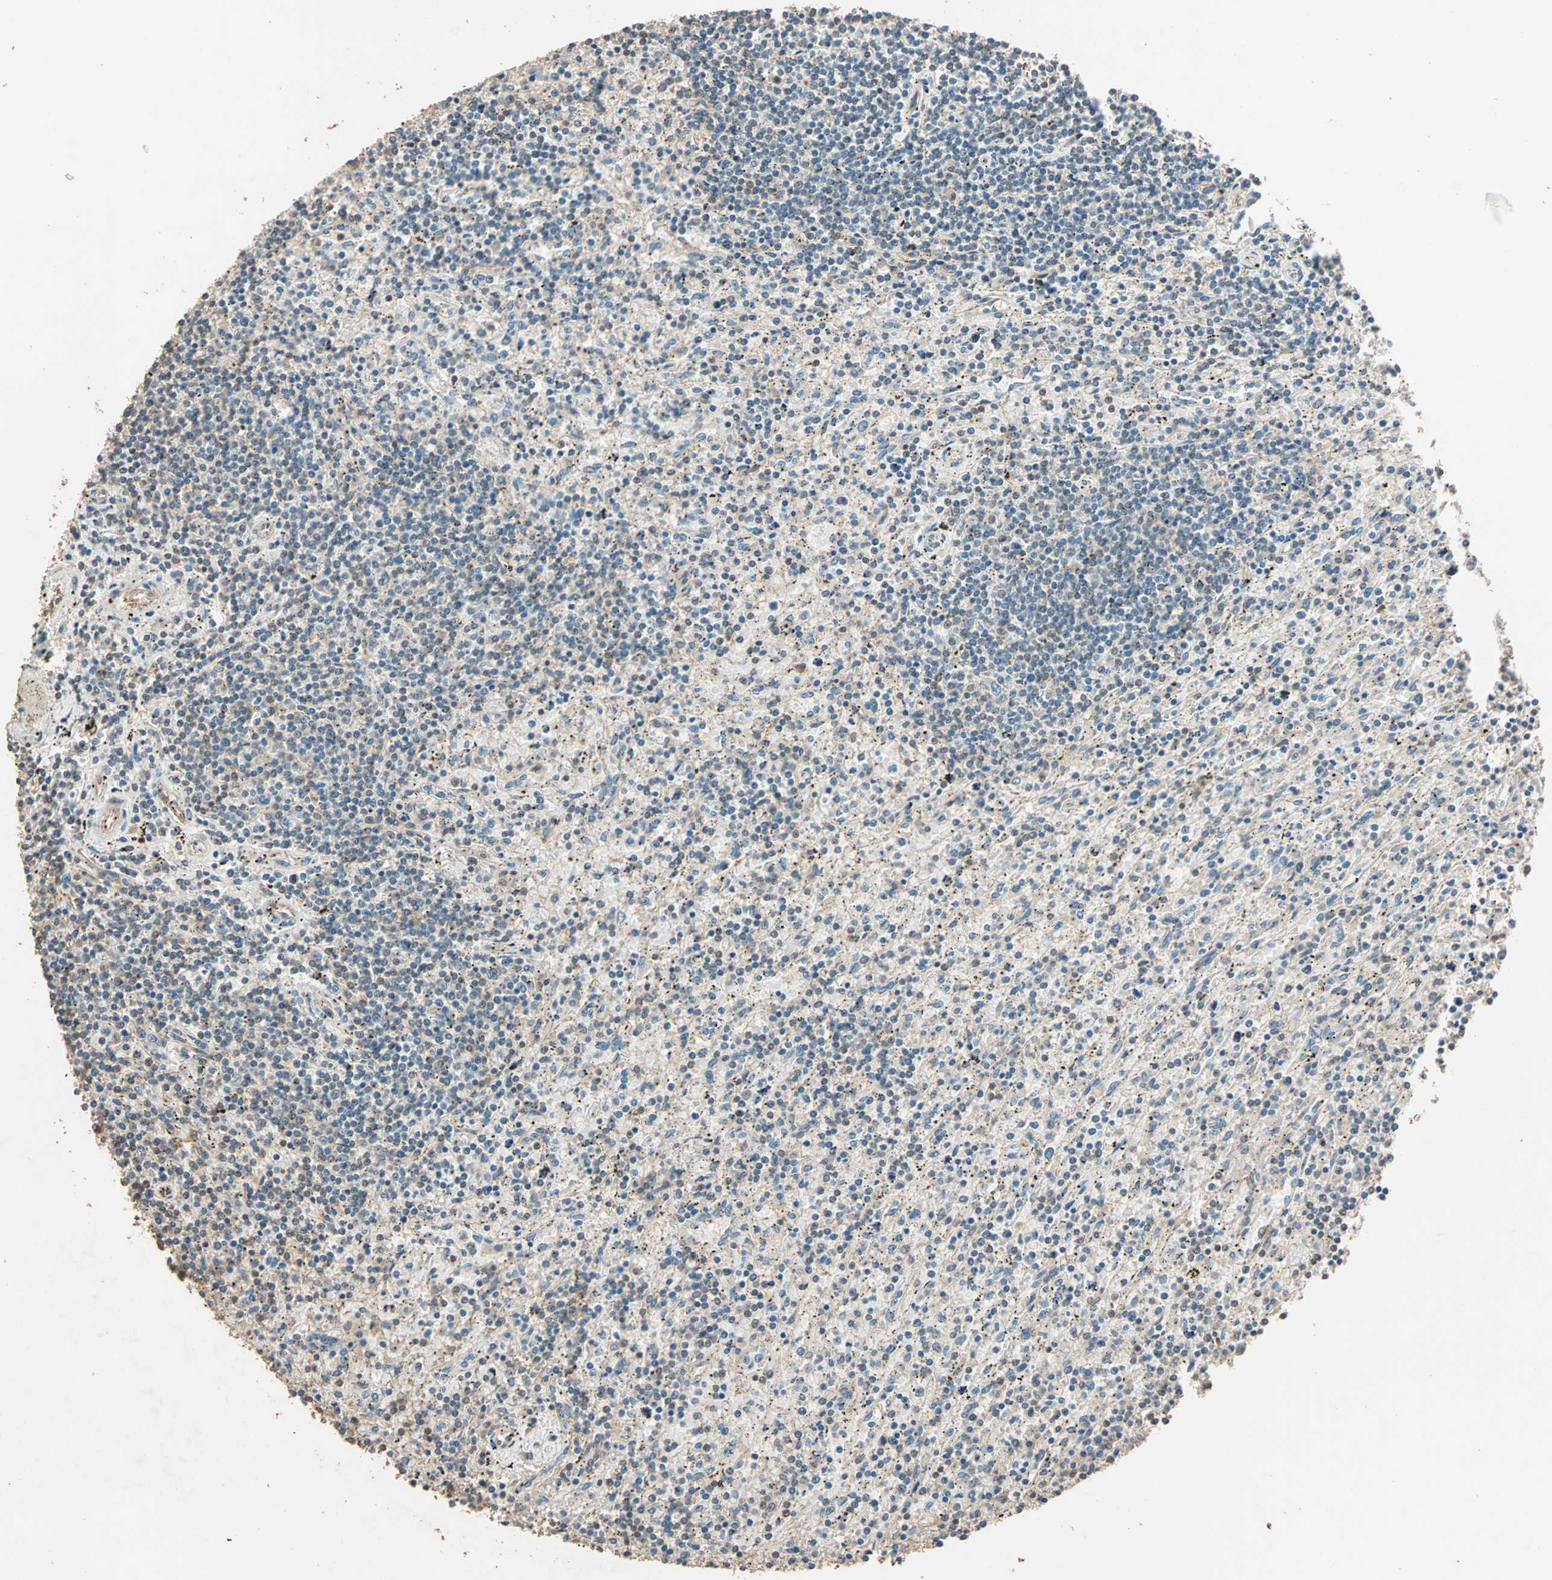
{"staining": {"intensity": "weak", "quantity": "<25%", "location": "cytoplasmic/membranous,nuclear"}, "tissue": "lymphoma", "cell_type": "Tumor cells", "image_type": "cancer", "snomed": [{"axis": "morphology", "description": "Malignant lymphoma, non-Hodgkin's type, Low grade"}, {"axis": "topography", "description": "Spleen"}], "caption": "Lymphoma was stained to show a protein in brown. There is no significant expression in tumor cells. The staining is performed using DAB brown chromogen with nuclei counter-stained in using hematoxylin.", "gene": "ZBTB33", "patient": {"sex": "male", "age": 76}}